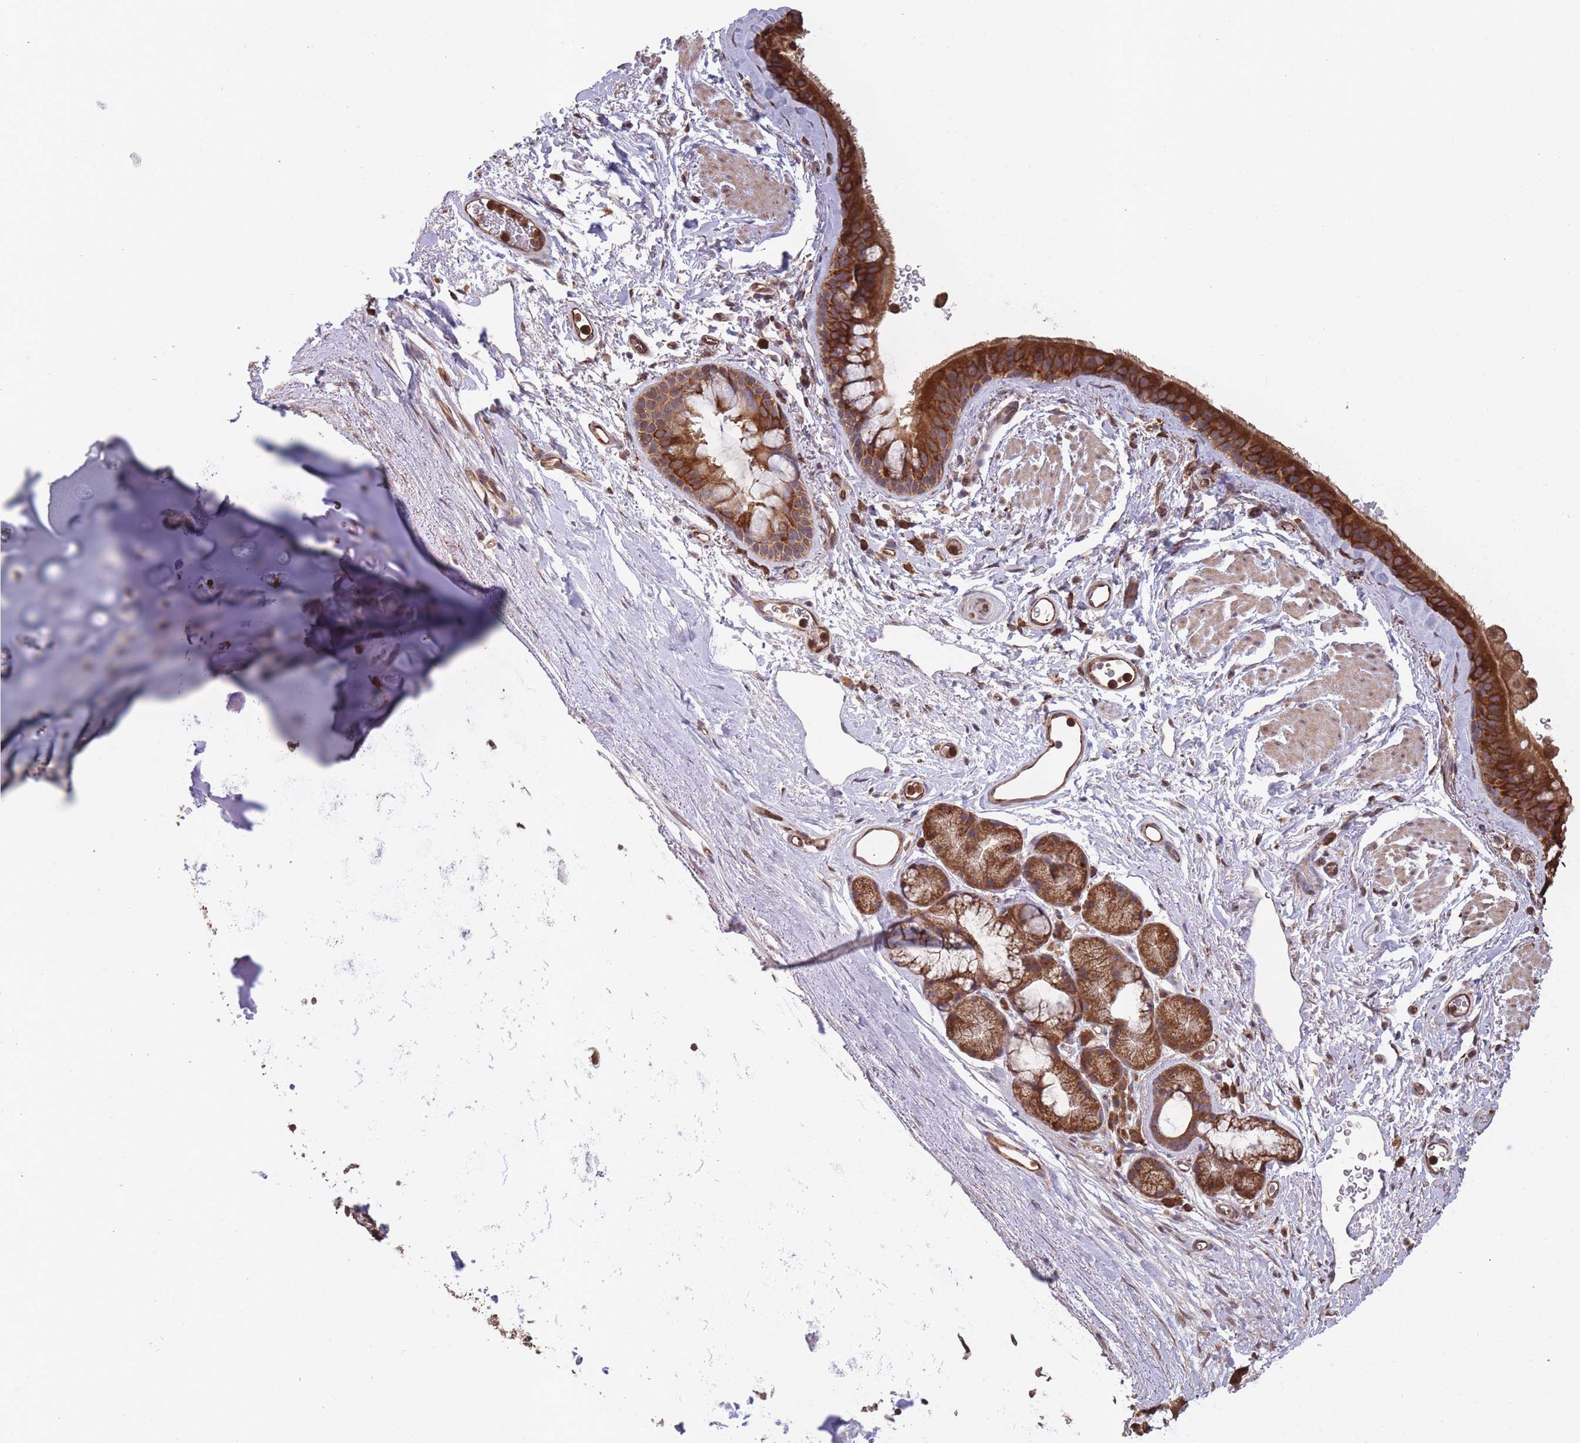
{"staining": {"intensity": "strong", "quantity": ">75%", "location": "cytoplasmic/membranous"}, "tissue": "bronchus", "cell_type": "Respiratory epithelial cells", "image_type": "normal", "snomed": [{"axis": "morphology", "description": "Normal tissue, NOS"}, {"axis": "topography", "description": "Lymph node"}, {"axis": "topography", "description": "Cartilage tissue"}, {"axis": "topography", "description": "Bronchus"}], "caption": "IHC of normal bronchus demonstrates high levels of strong cytoplasmic/membranous expression in approximately >75% of respiratory epithelial cells.", "gene": "ARL13B", "patient": {"sex": "female", "age": 70}}